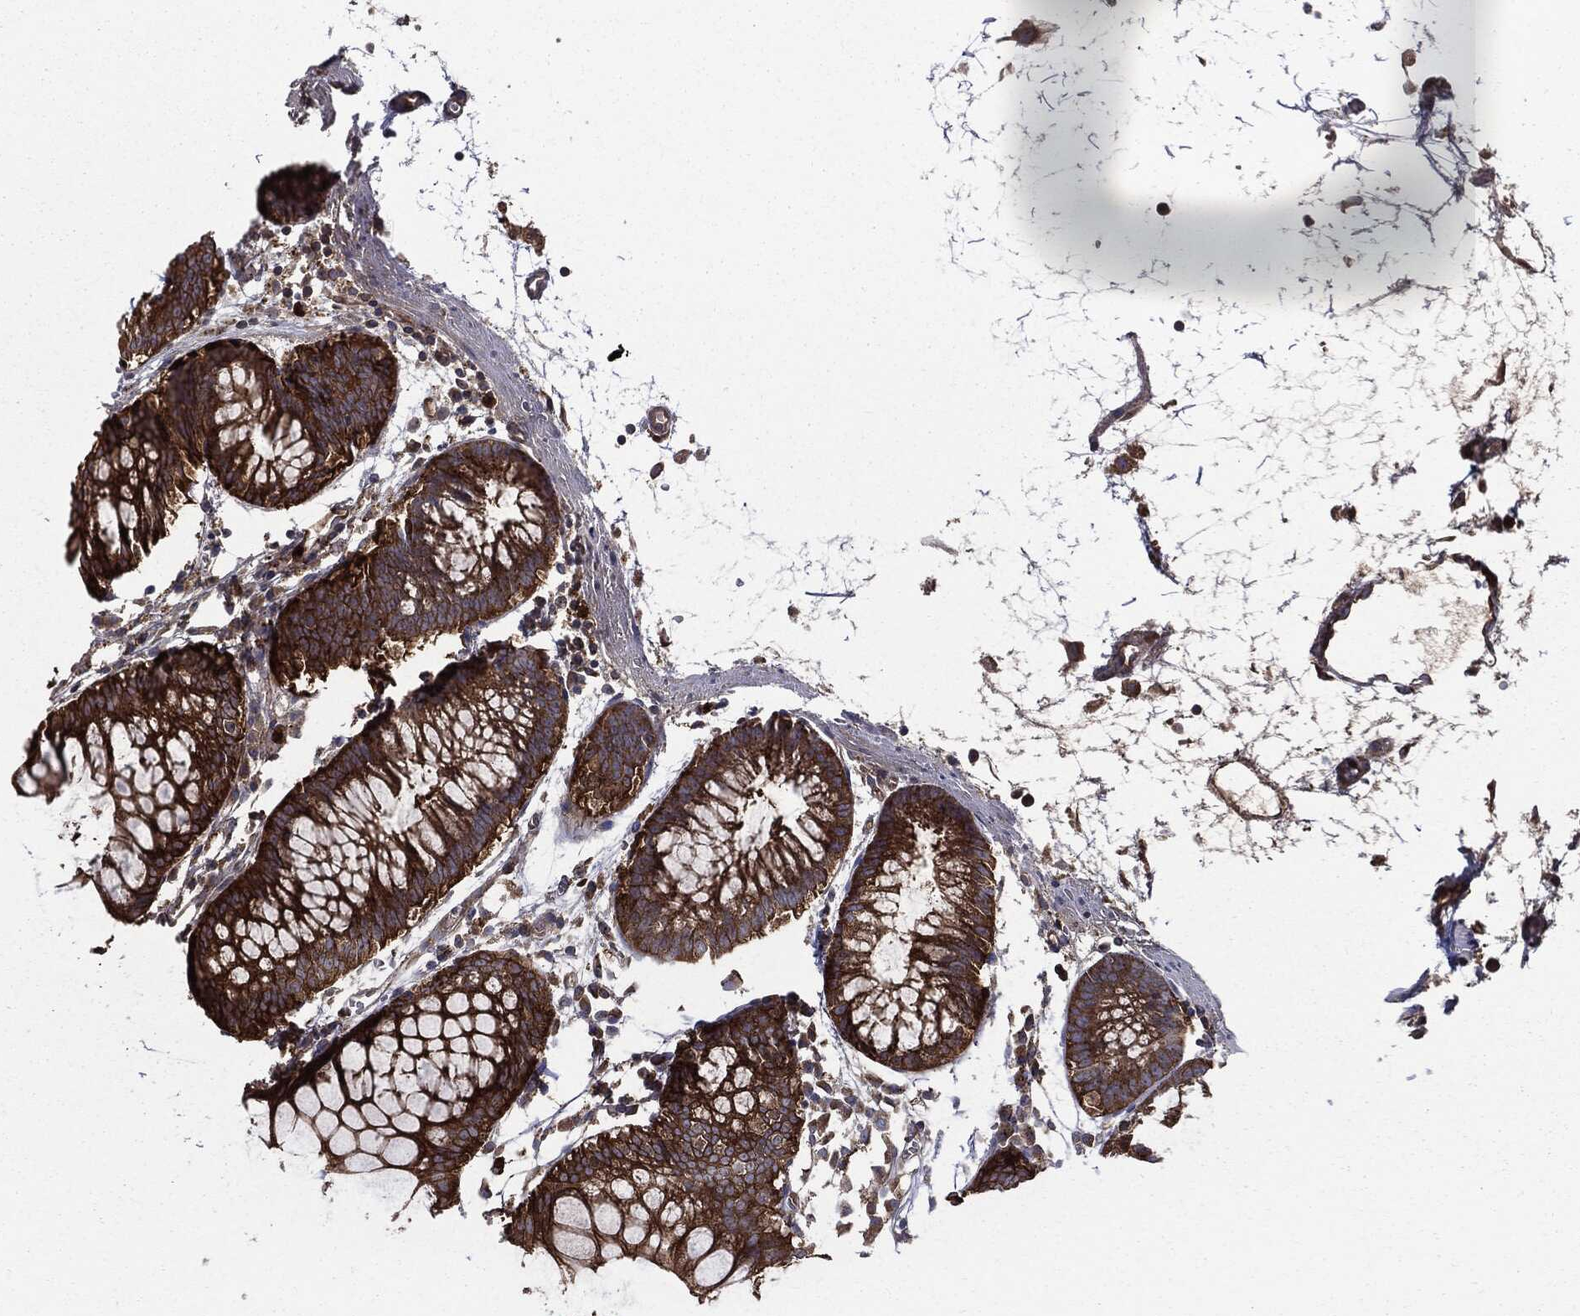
{"staining": {"intensity": "strong", "quantity": "25%-75%", "location": "cytoplasmic/membranous"}, "tissue": "colon", "cell_type": "Endothelial cells", "image_type": "normal", "snomed": [{"axis": "morphology", "description": "Normal tissue, NOS"}, {"axis": "morphology", "description": "Adenocarcinoma, NOS"}, {"axis": "topography", "description": "Colon"}], "caption": "An image of human colon stained for a protein demonstrates strong cytoplasmic/membranous brown staining in endothelial cells.", "gene": "PDCD6IP", "patient": {"sex": "male", "age": 65}}